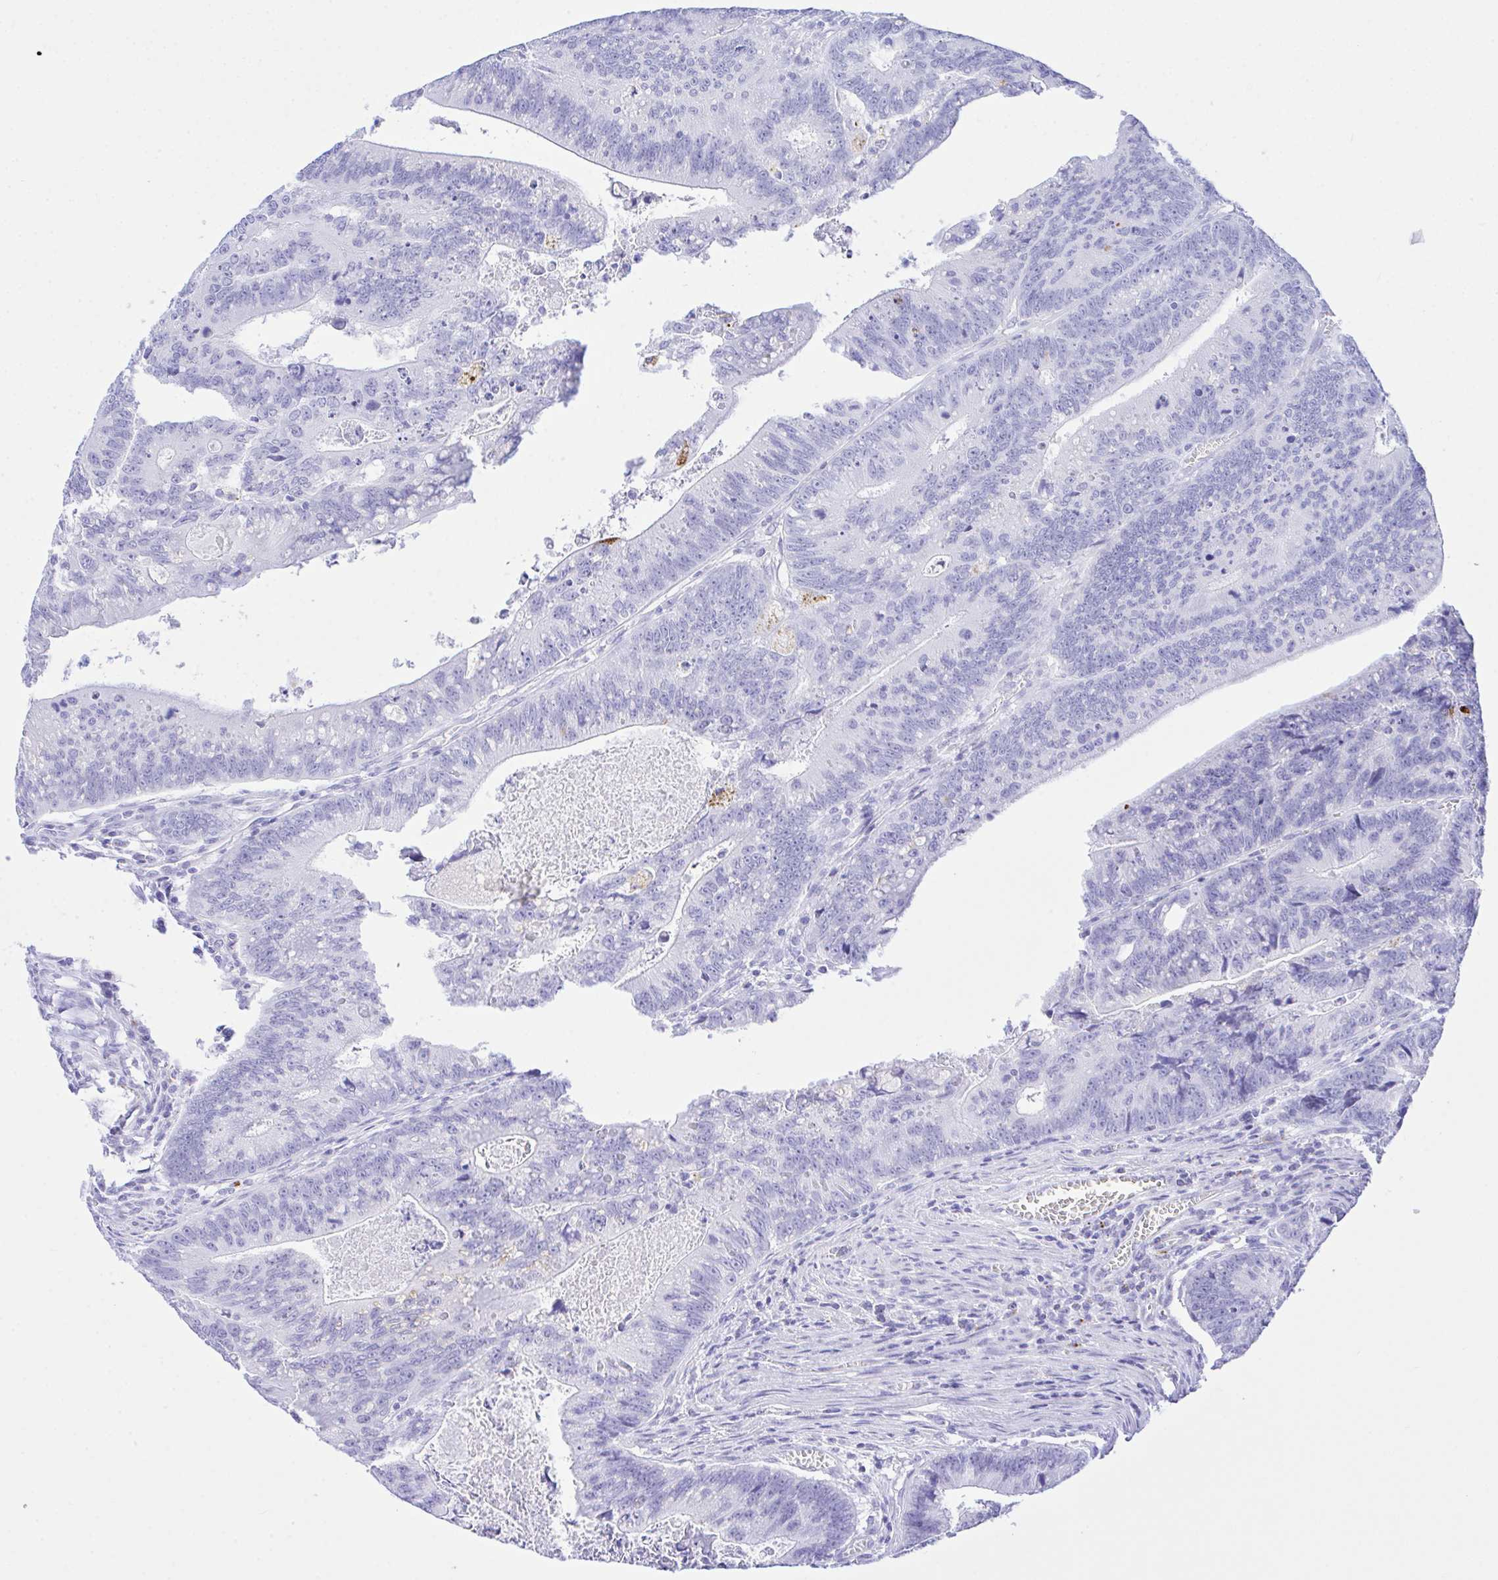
{"staining": {"intensity": "strong", "quantity": "<25%", "location": "cytoplasmic/membranous"}, "tissue": "colorectal cancer", "cell_type": "Tumor cells", "image_type": "cancer", "snomed": [{"axis": "morphology", "description": "Adenocarcinoma, NOS"}, {"axis": "topography", "description": "Rectum"}], "caption": "Colorectal adenocarcinoma was stained to show a protein in brown. There is medium levels of strong cytoplasmic/membranous staining in about <25% of tumor cells.", "gene": "SELENOV", "patient": {"sex": "female", "age": 81}}